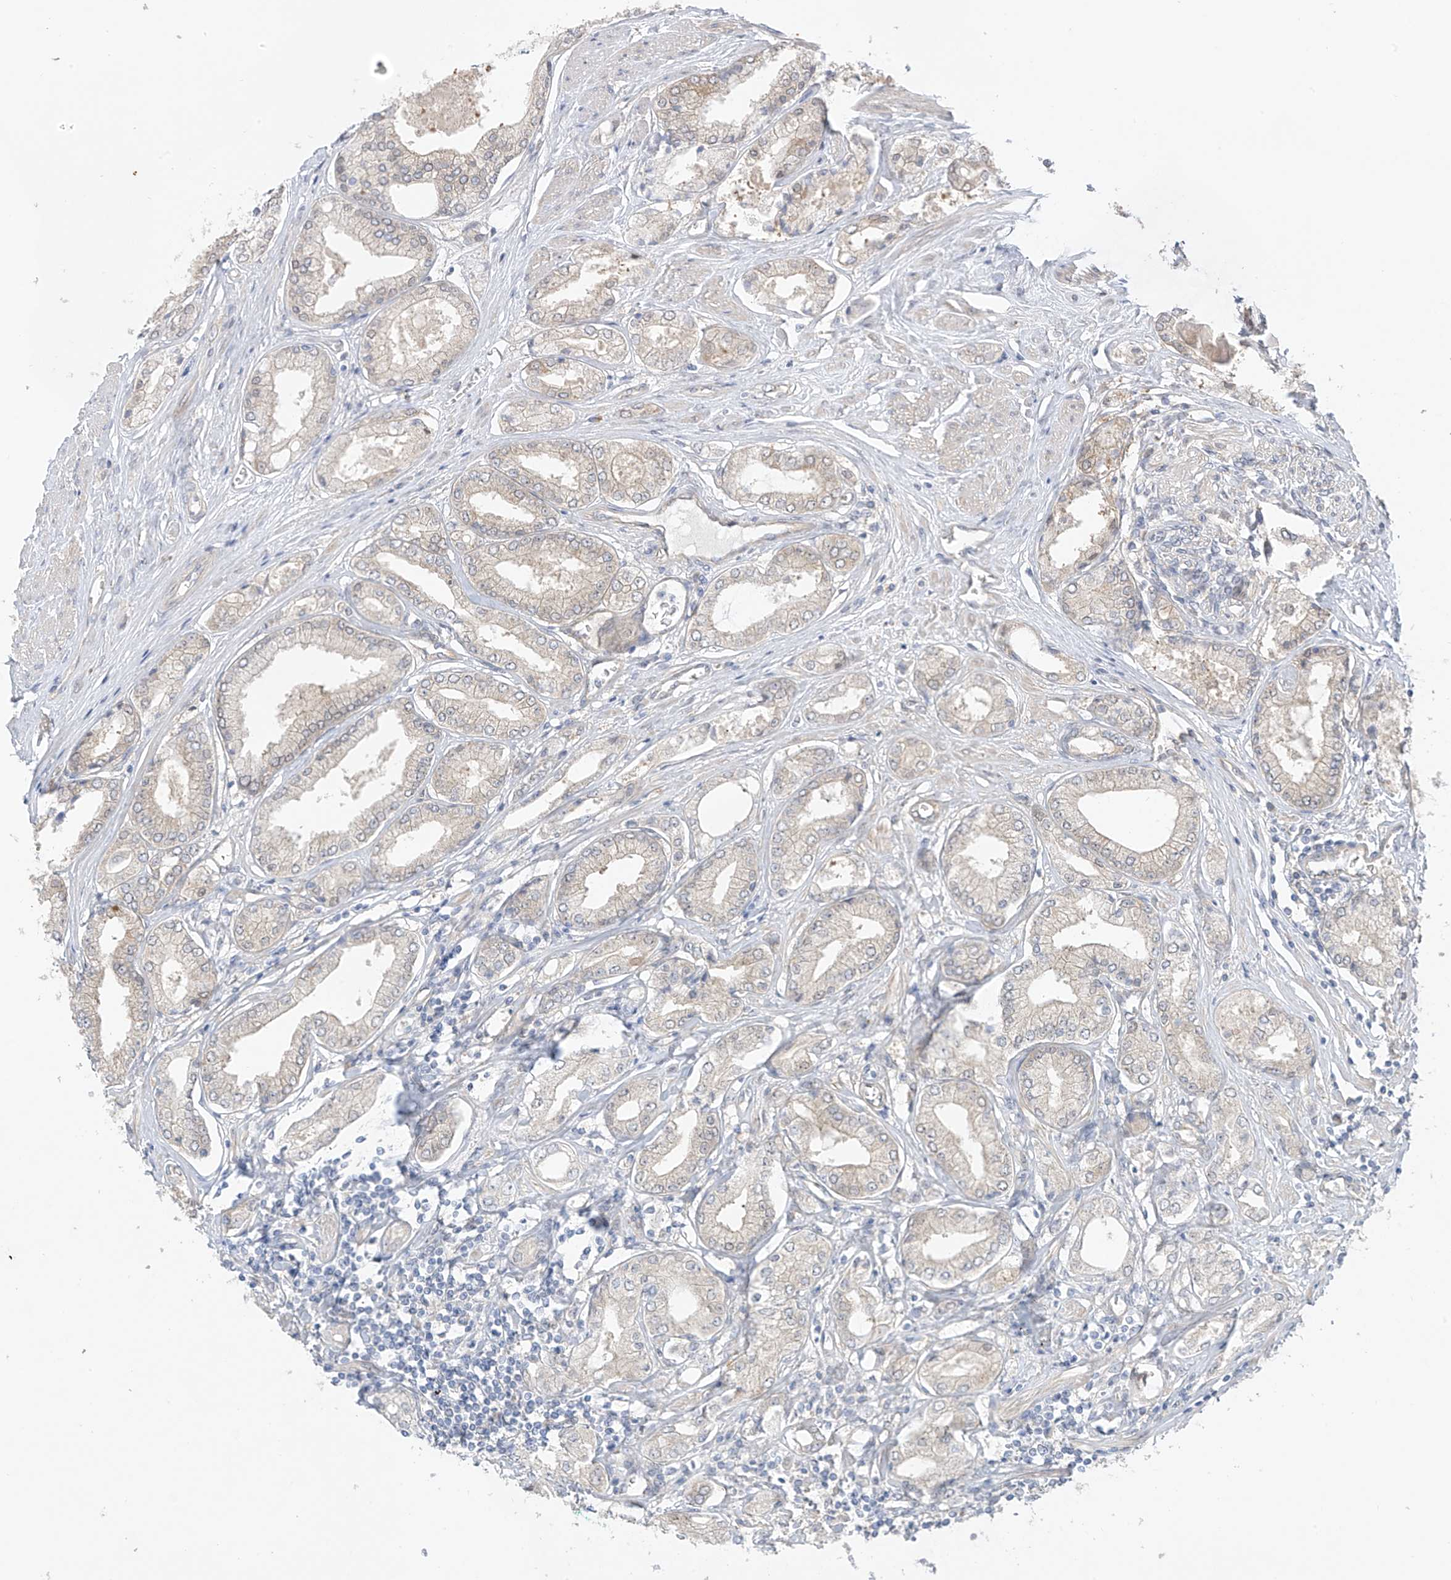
{"staining": {"intensity": "weak", "quantity": "<25%", "location": "cytoplasmic/membranous"}, "tissue": "prostate cancer", "cell_type": "Tumor cells", "image_type": "cancer", "snomed": [{"axis": "morphology", "description": "Adenocarcinoma, Low grade"}, {"axis": "topography", "description": "Prostate"}], "caption": "Prostate cancer was stained to show a protein in brown. There is no significant staining in tumor cells.", "gene": "EIPR1", "patient": {"sex": "male", "age": 60}}